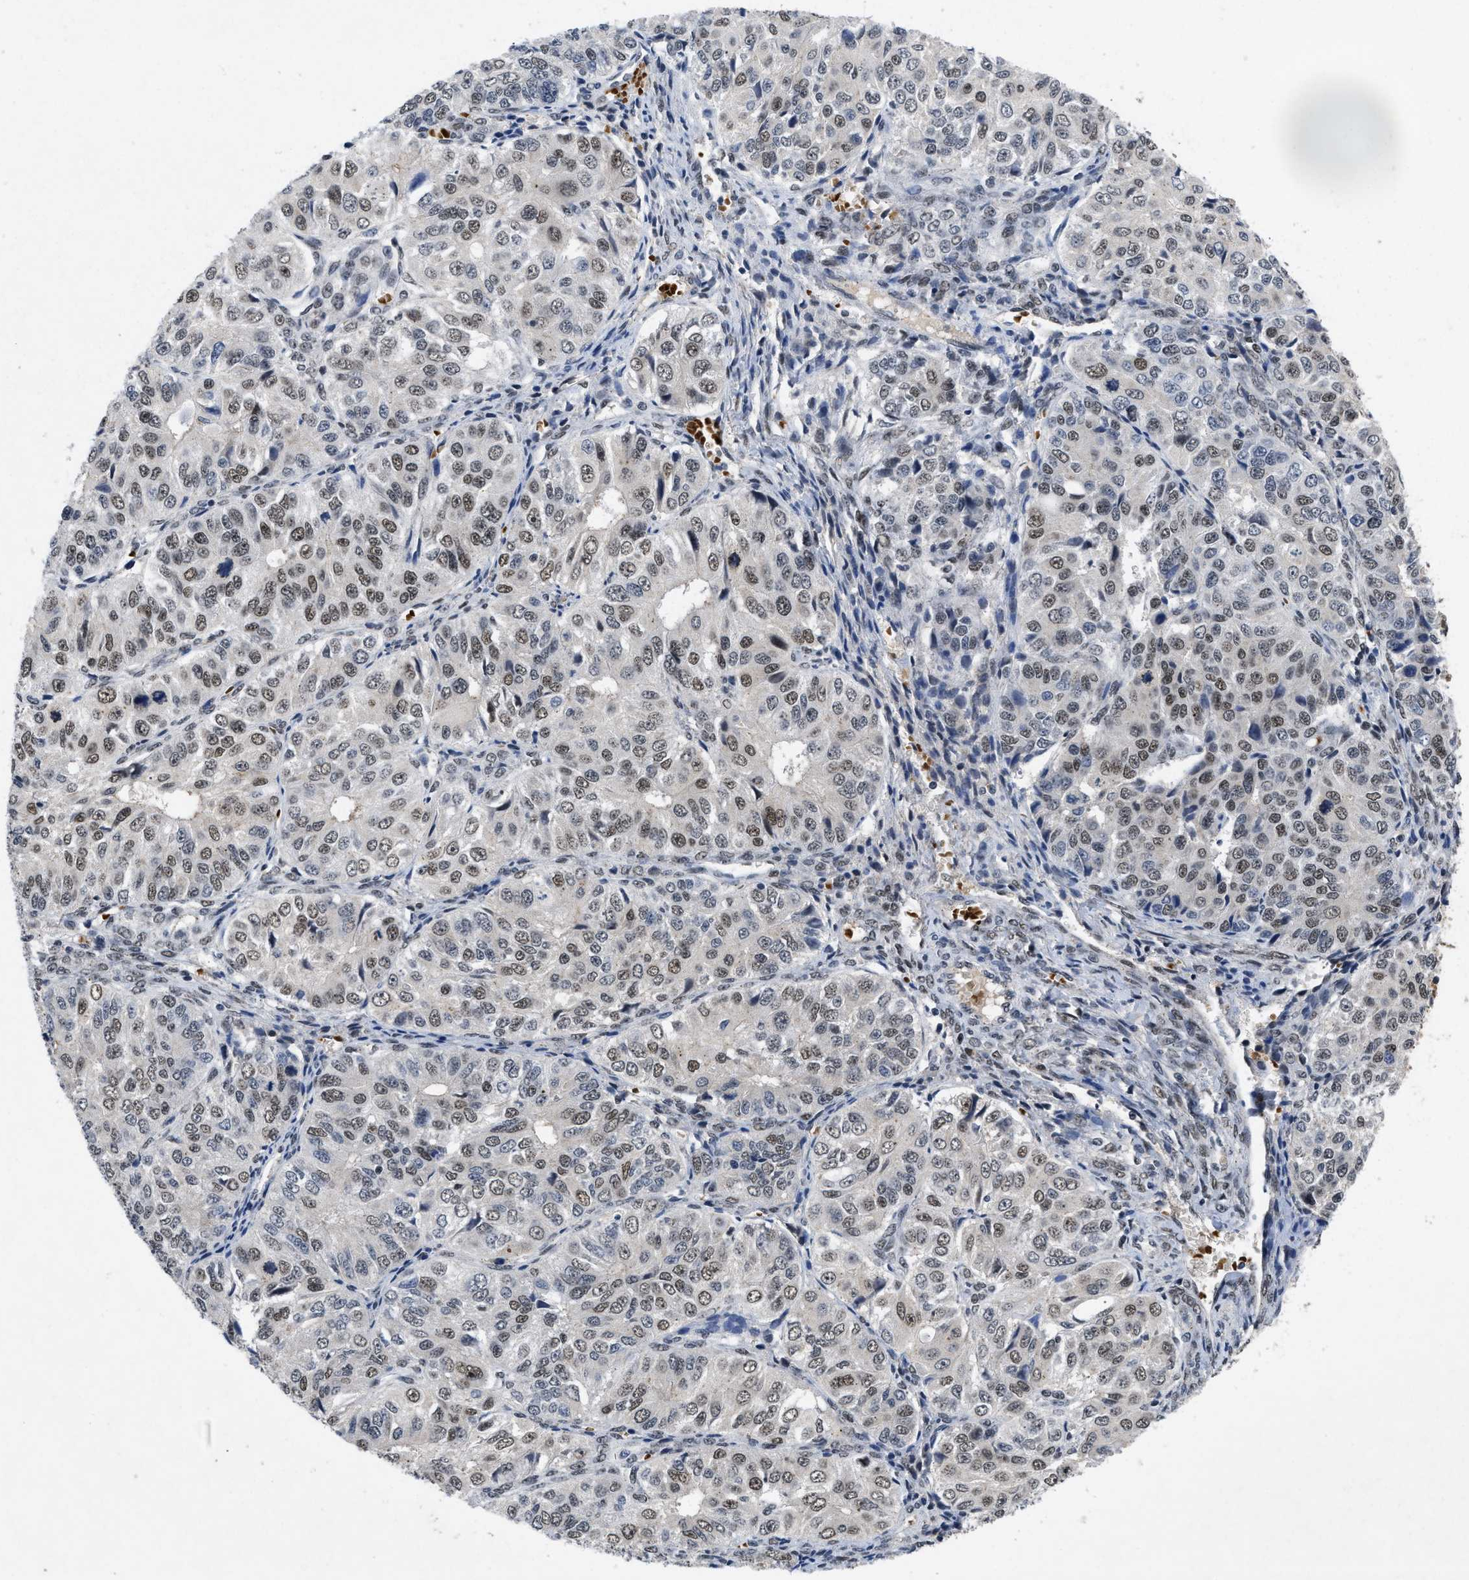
{"staining": {"intensity": "weak", "quantity": ">75%", "location": "nuclear"}, "tissue": "ovarian cancer", "cell_type": "Tumor cells", "image_type": "cancer", "snomed": [{"axis": "morphology", "description": "Carcinoma, endometroid"}, {"axis": "topography", "description": "Ovary"}], "caption": "High-power microscopy captured an immunohistochemistry image of endometroid carcinoma (ovarian), revealing weak nuclear expression in about >75% of tumor cells.", "gene": "ZNF346", "patient": {"sex": "female", "age": 51}}